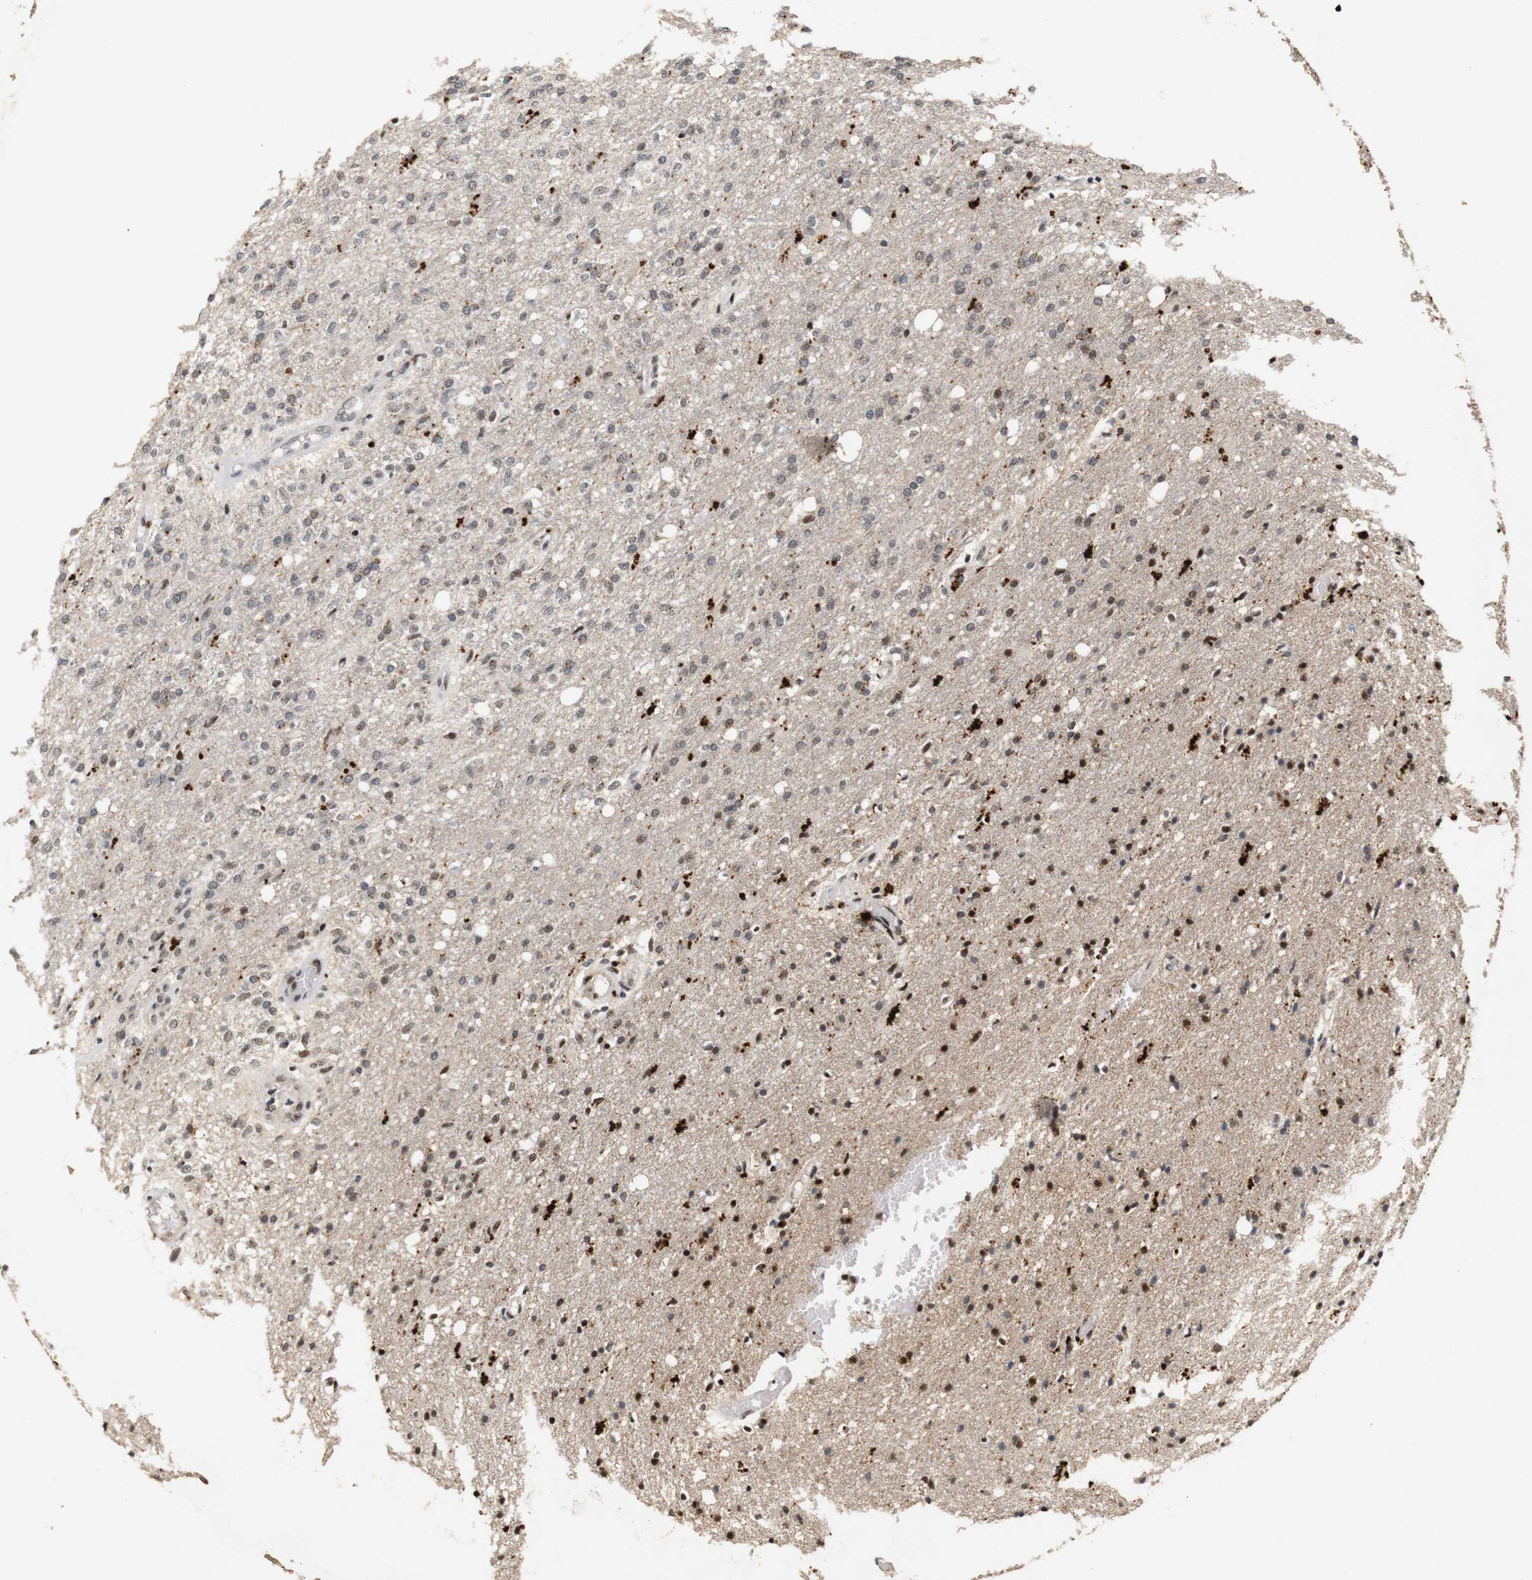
{"staining": {"intensity": "moderate", "quantity": ">75%", "location": "nuclear"}, "tissue": "glioma", "cell_type": "Tumor cells", "image_type": "cancer", "snomed": [{"axis": "morphology", "description": "Normal tissue, NOS"}, {"axis": "morphology", "description": "Glioma, malignant, High grade"}, {"axis": "topography", "description": "Cerebral cortex"}], "caption": "This is a histology image of immunohistochemistry (IHC) staining of glioma, which shows moderate expression in the nuclear of tumor cells.", "gene": "PYM1", "patient": {"sex": "male", "age": 77}}